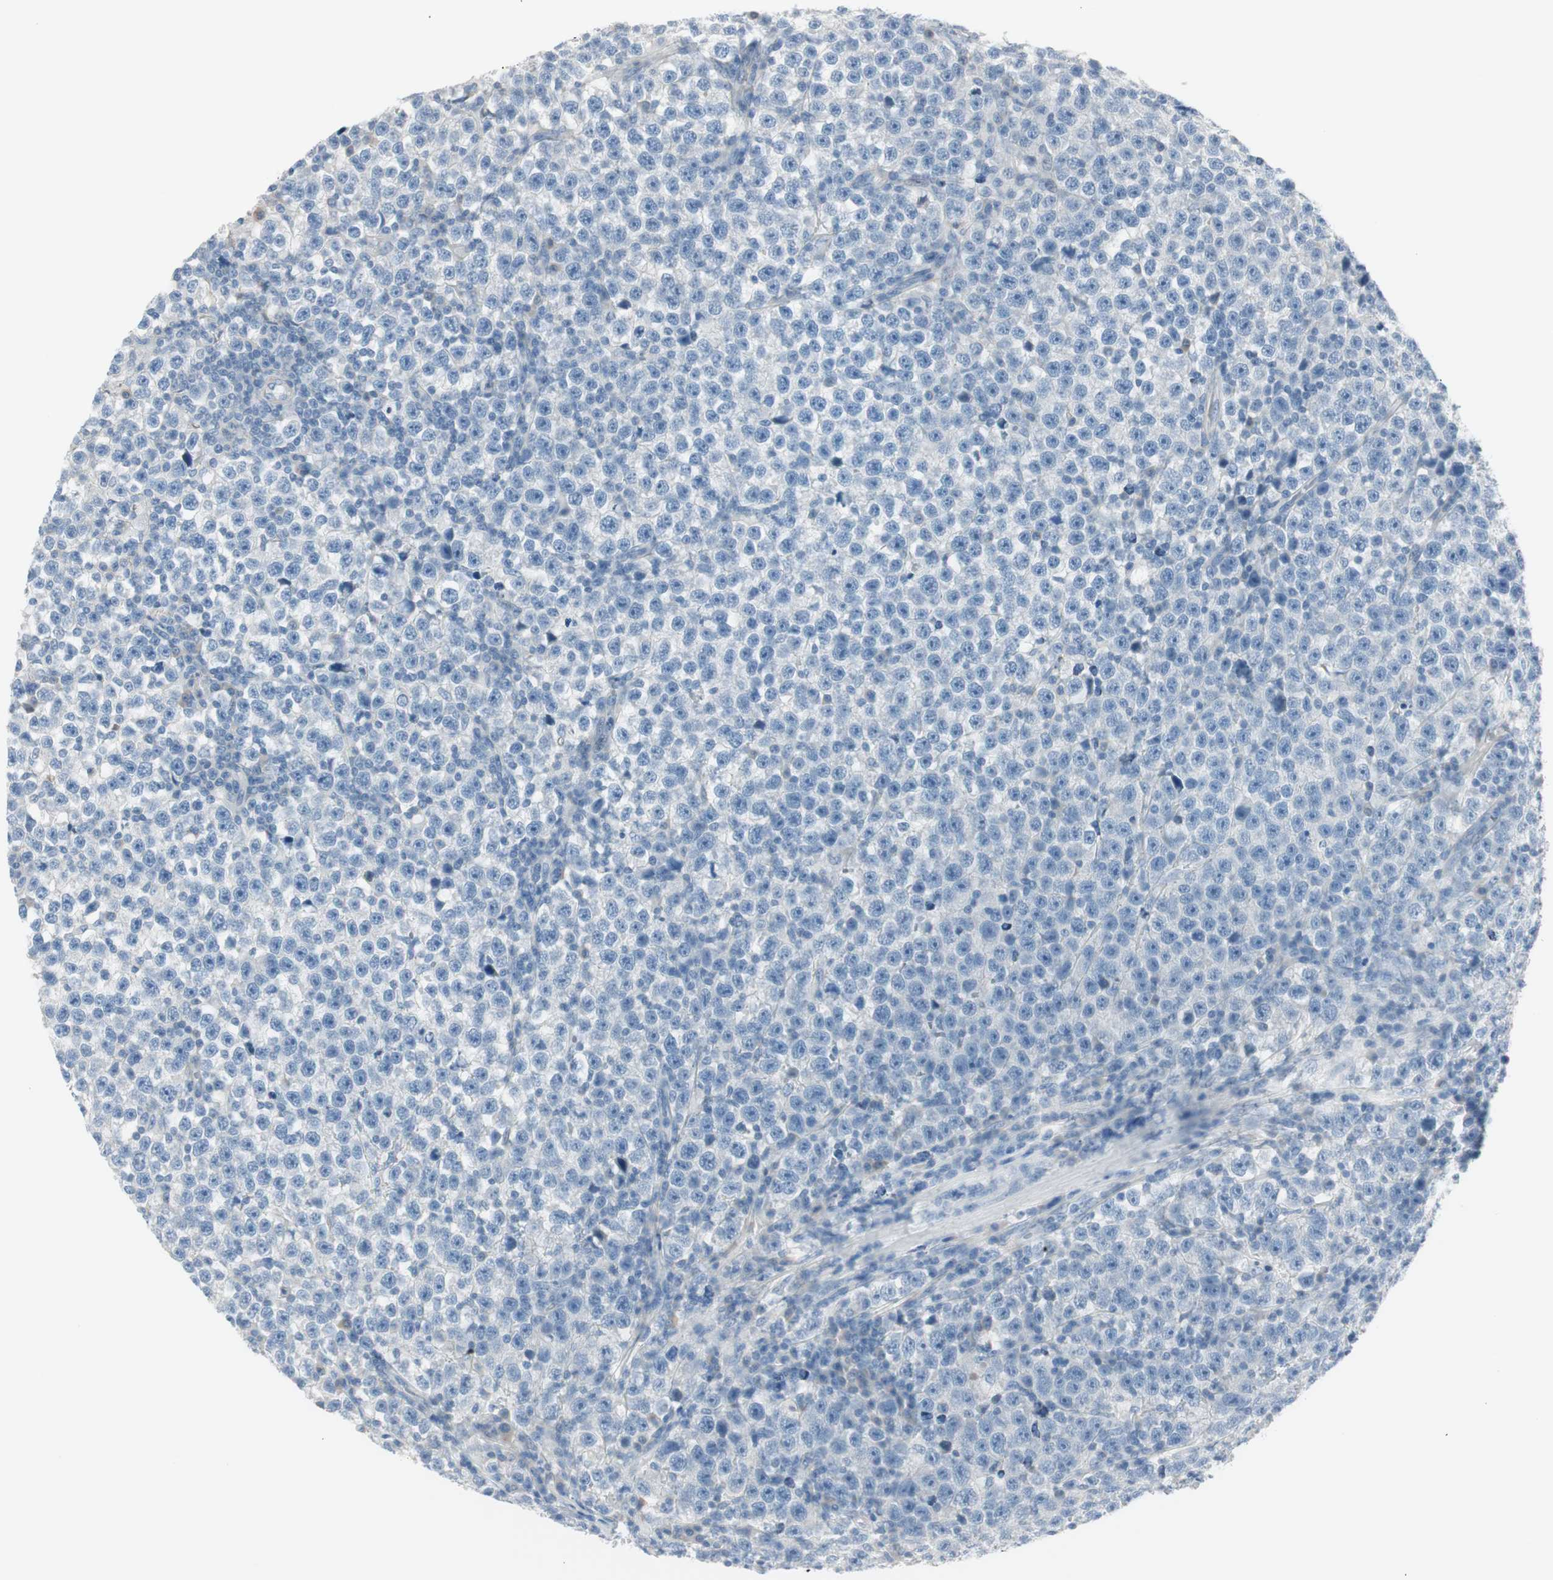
{"staining": {"intensity": "negative", "quantity": "none", "location": "none"}, "tissue": "testis cancer", "cell_type": "Tumor cells", "image_type": "cancer", "snomed": [{"axis": "morphology", "description": "Seminoma, NOS"}, {"axis": "topography", "description": "Testis"}], "caption": "Photomicrograph shows no protein staining in tumor cells of testis seminoma tissue. Brightfield microscopy of immunohistochemistry stained with DAB (3,3'-diaminobenzidine) (brown) and hematoxylin (blue), captured at high magnification.", "gene": "CACNA2D1", "patient": {"sex": "male", "age": 43}}